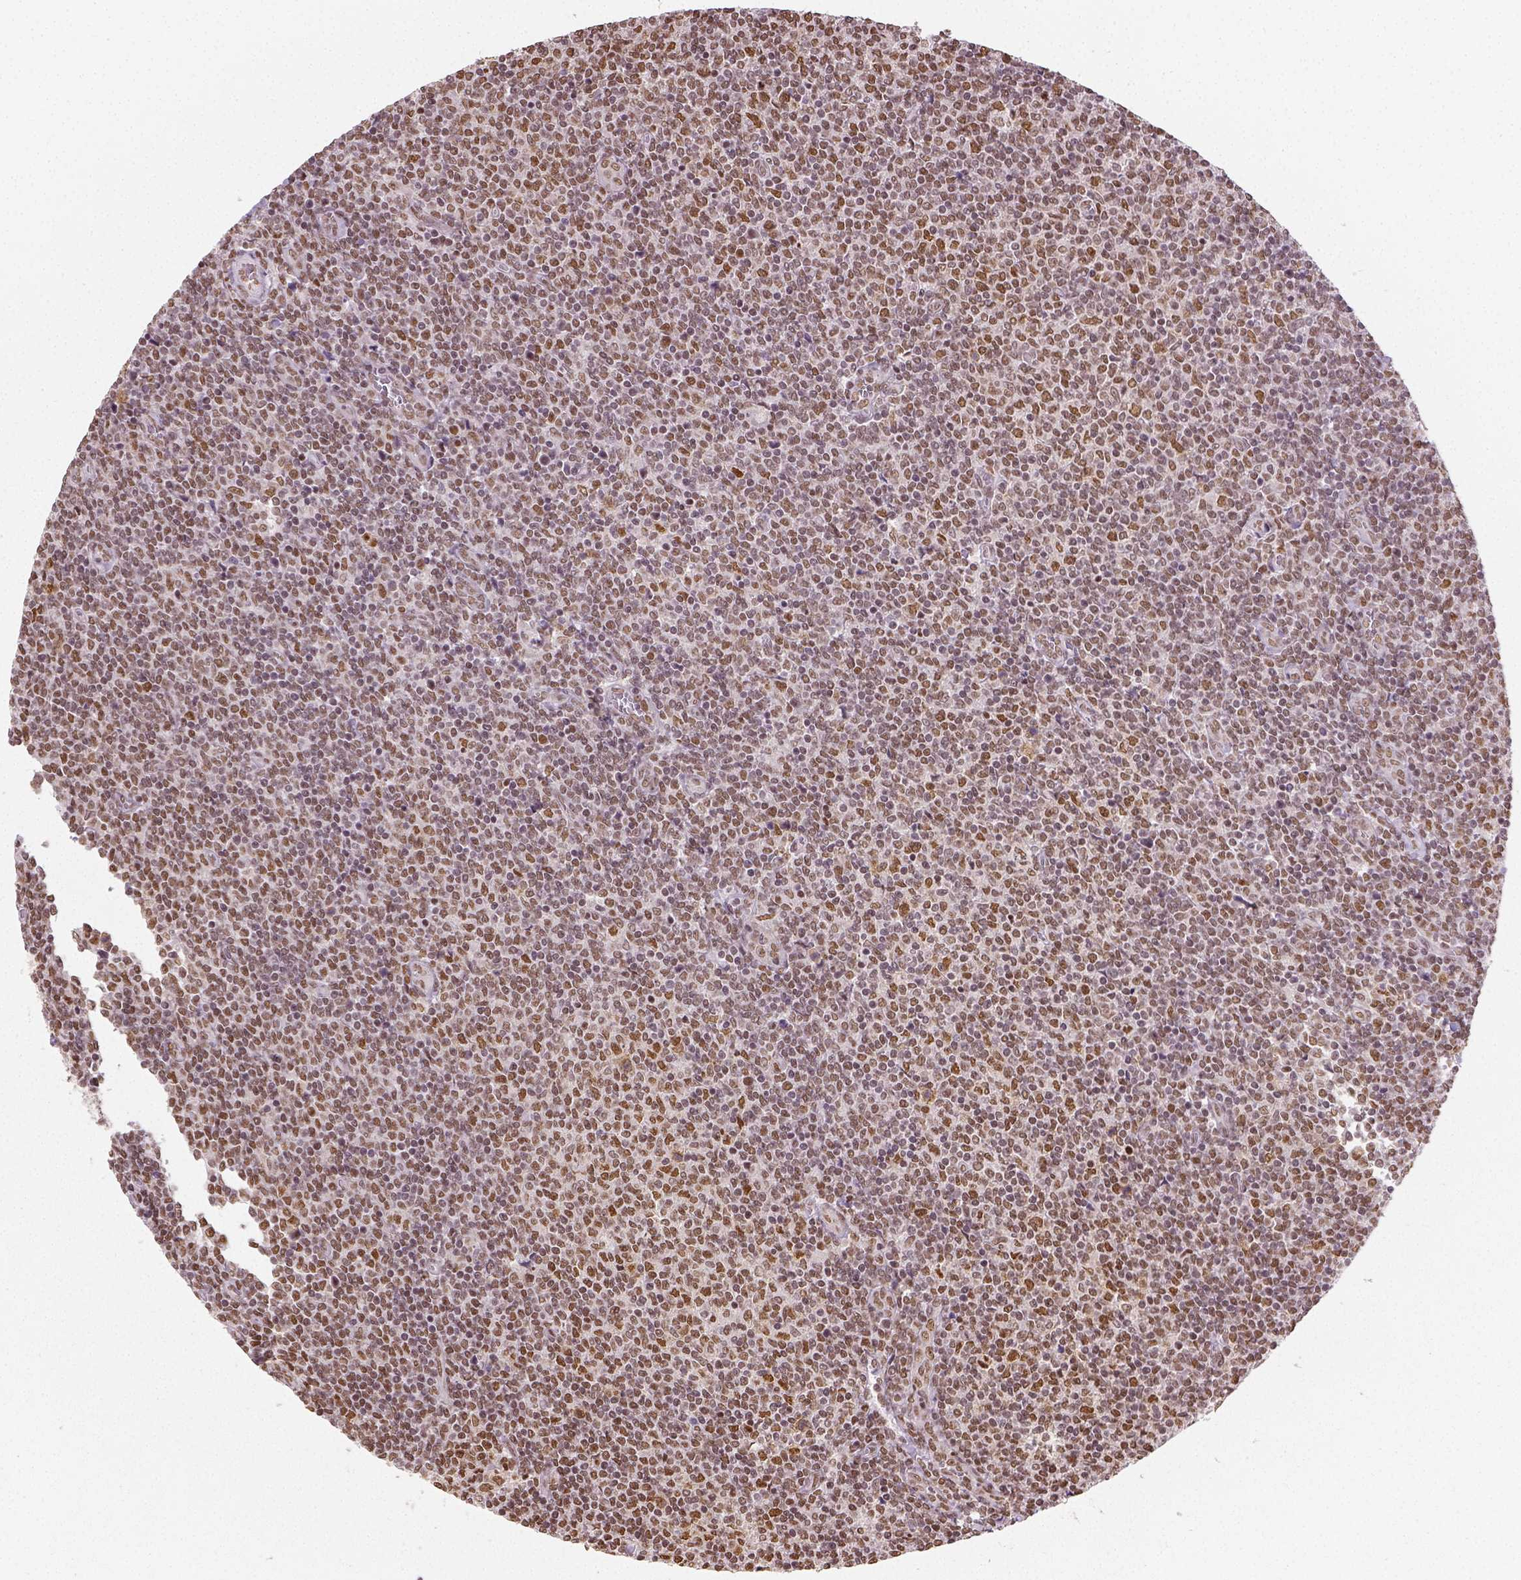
{"staining": {"intensity": "moderate", "quantity": ">75%", "location": "nuclear"}, "tissue": "lymphoma", "cell_type": "Tumor cells", "image_type": "cancer", "snomed": [{"axis": "morphology", "description": "Malignant lymphoma, non-Hodgkin's type, Low grade"}, {"axis": "topography", "description": "Lymph node"}], "caption": "Malignant lymphoma, non-Hodgkin's type (low-grade) stained for a protein (brown) shows moderate nuclear positive staining in about >75% of tumor cells.", "gene": "FANCE", "patient": {"sex": "male", "age": 52}}